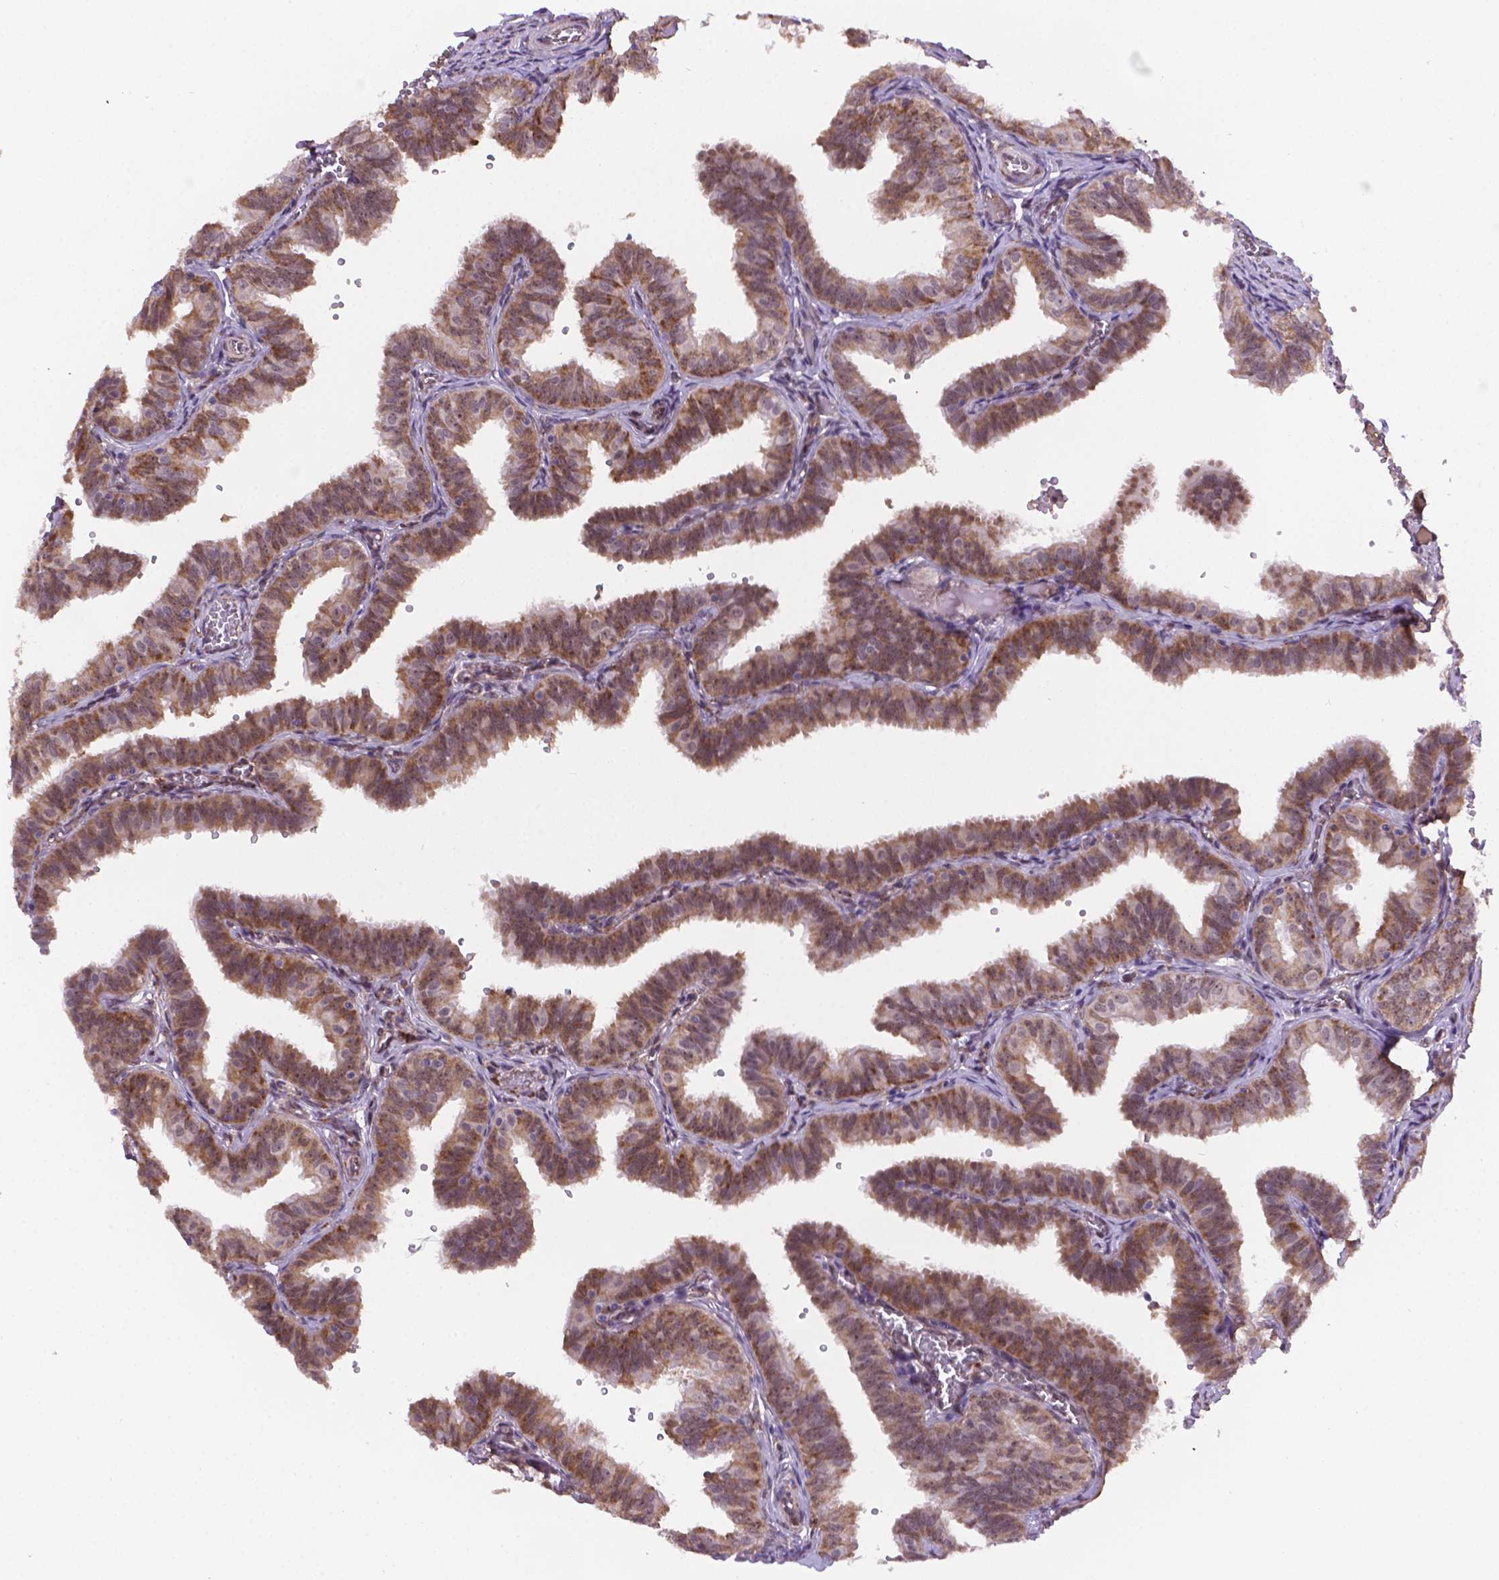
{"staining": {"intensity": "moderate", "quantity": "25%-75%", "location": "cytoplasmic/membranous"}, "tissue": "fallopian tube", "cell_type": "Glandular cells", "image_type": "normal", "snomed": [{"axis": "morphology", "description": "Normal tissue, NOS"}, {"axis": "topography", "description": "Fallopian tube"}], "caption": "Fallopian tube stained with DAB immunohistochemistry displays medium levels of moderate cytoplasmic/membranous staining in about 25%-75% of glandular cells.", "gene": "FNIP1", "patient": {"sex": "female", "age": 25}}